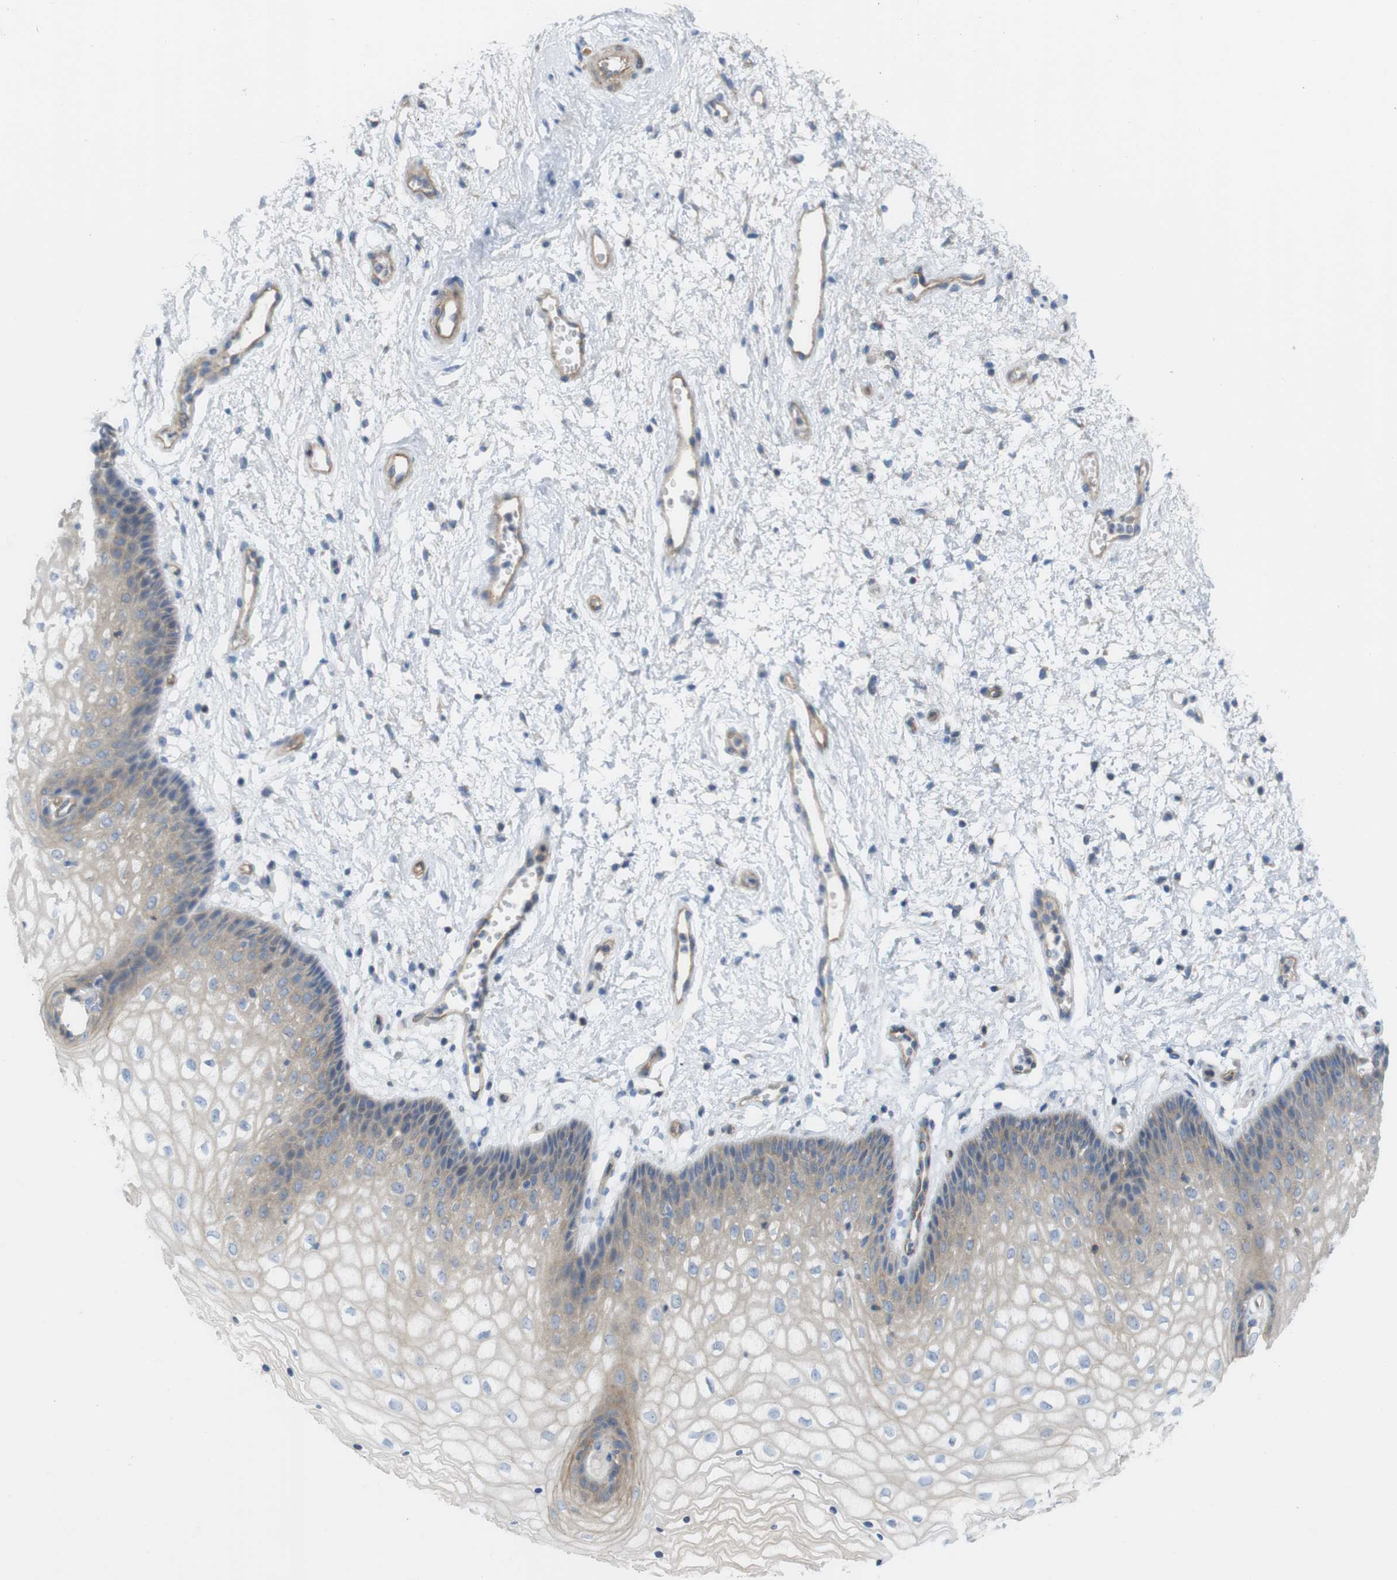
{"staining": {"intensity": "weak", "quantity": "25%-75%", "location": "cytoplasmic/membranous"}, "tissue": "vagina", "cell_type": "Squamous epithelial cells", "image_type": "normal", "snomed": [{"axis": "morphology", "description": "Normal tissue, NOS"}, {"axis": "topography", "description": "Vagina"}], "caption": "Immunohistochemical staining of unremarkable human vagina displays low levels of weak cytoplasmic/membranous expression in about 25%-75% of squamous epithelial cells. (DAB IHC with brightfield microscopy, high magnification).", "gene": "PREX2", "patient": {"sex": "female", "age": 34}}